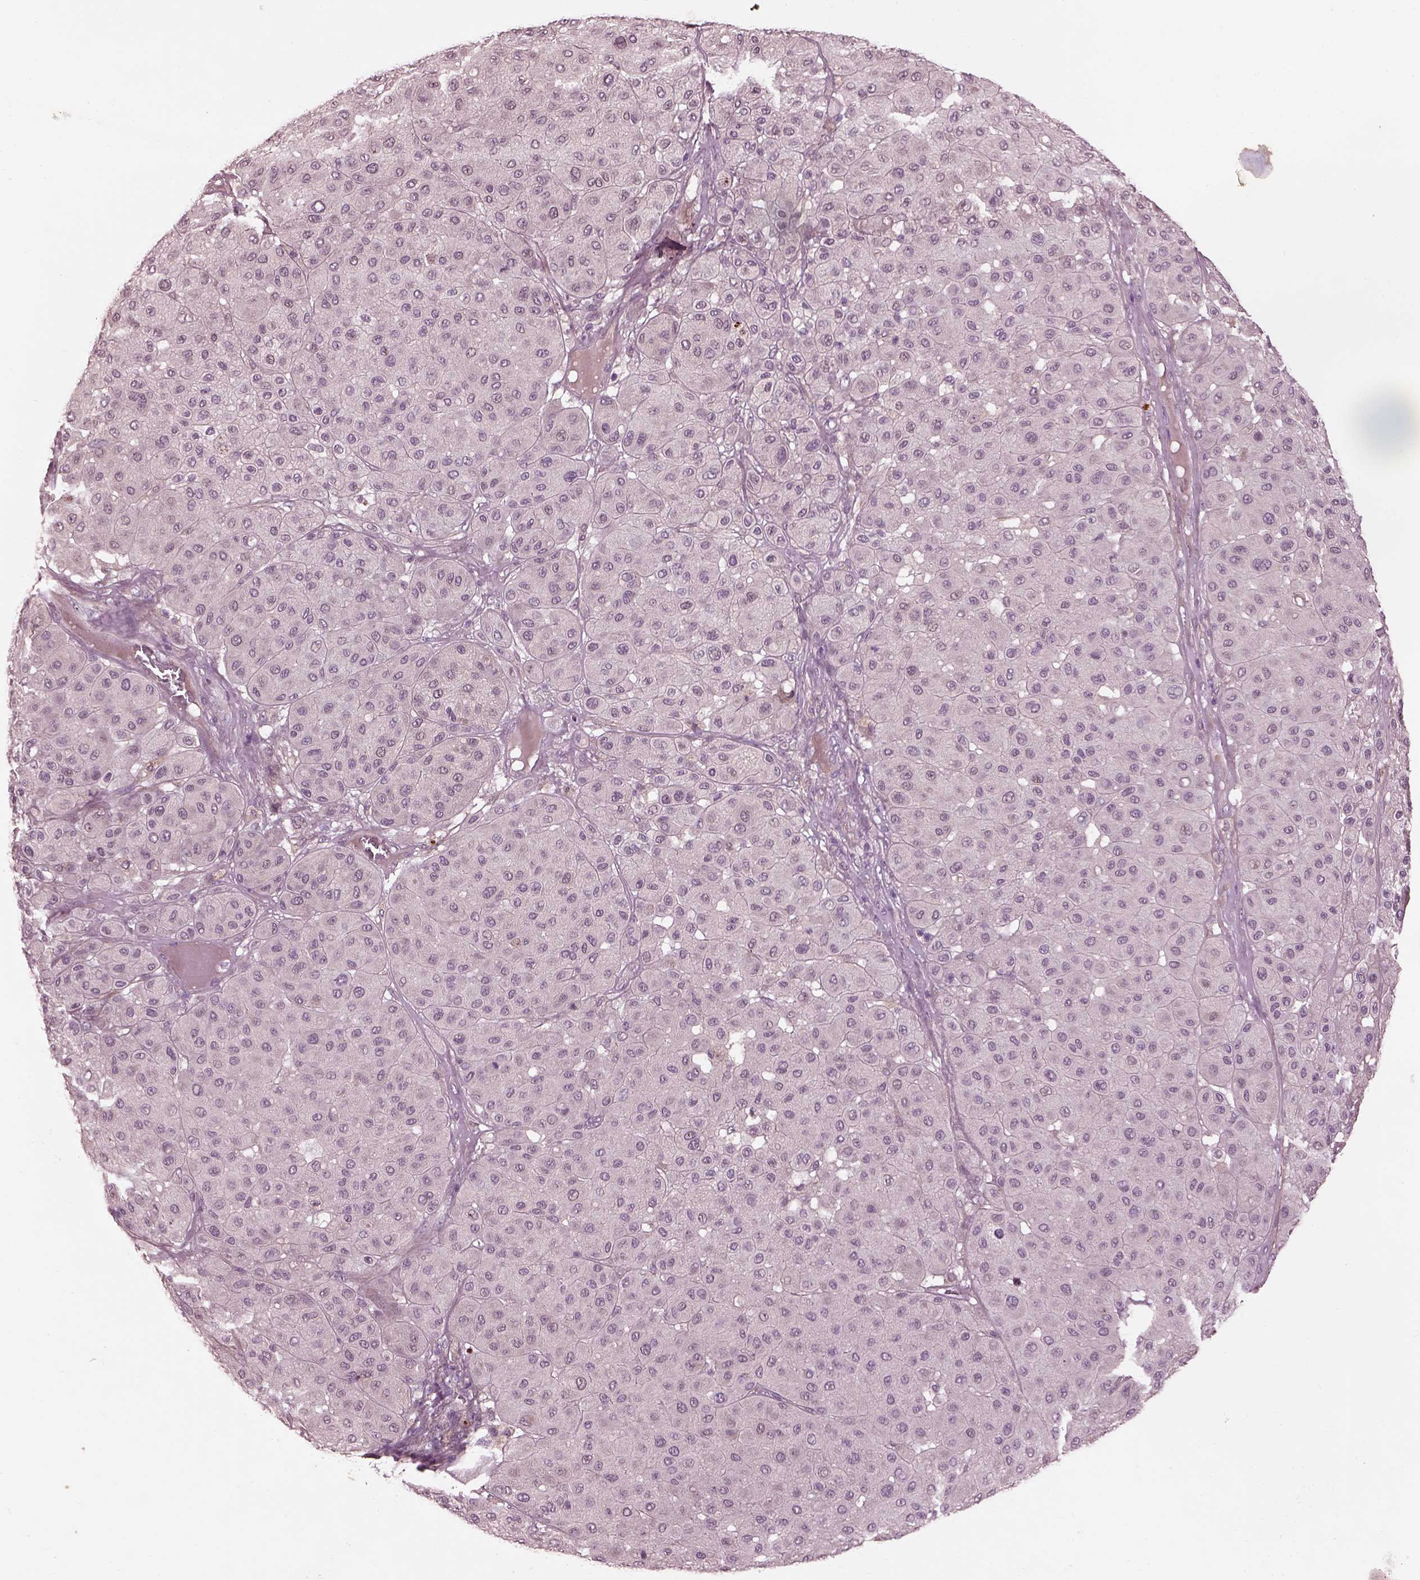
{"staining": {"intensity": "negative", "quantity": "none", "location": "none"}, "tissue": "melanoma", "cell_type": "Tumor cells", "image_type": "cancer", "snomed": [{"axis": "morphology", "description": "Malignant melanoma, Metastatic site"}, {"axis": "topography", "description": "Smooth muscle"}], "caption": "Image shows no significant protein staining in tumor cells of malignant melanoma (metastatic site).", "gene": "EFEMP1", "patient": {"sex": "male", "age": 41}}